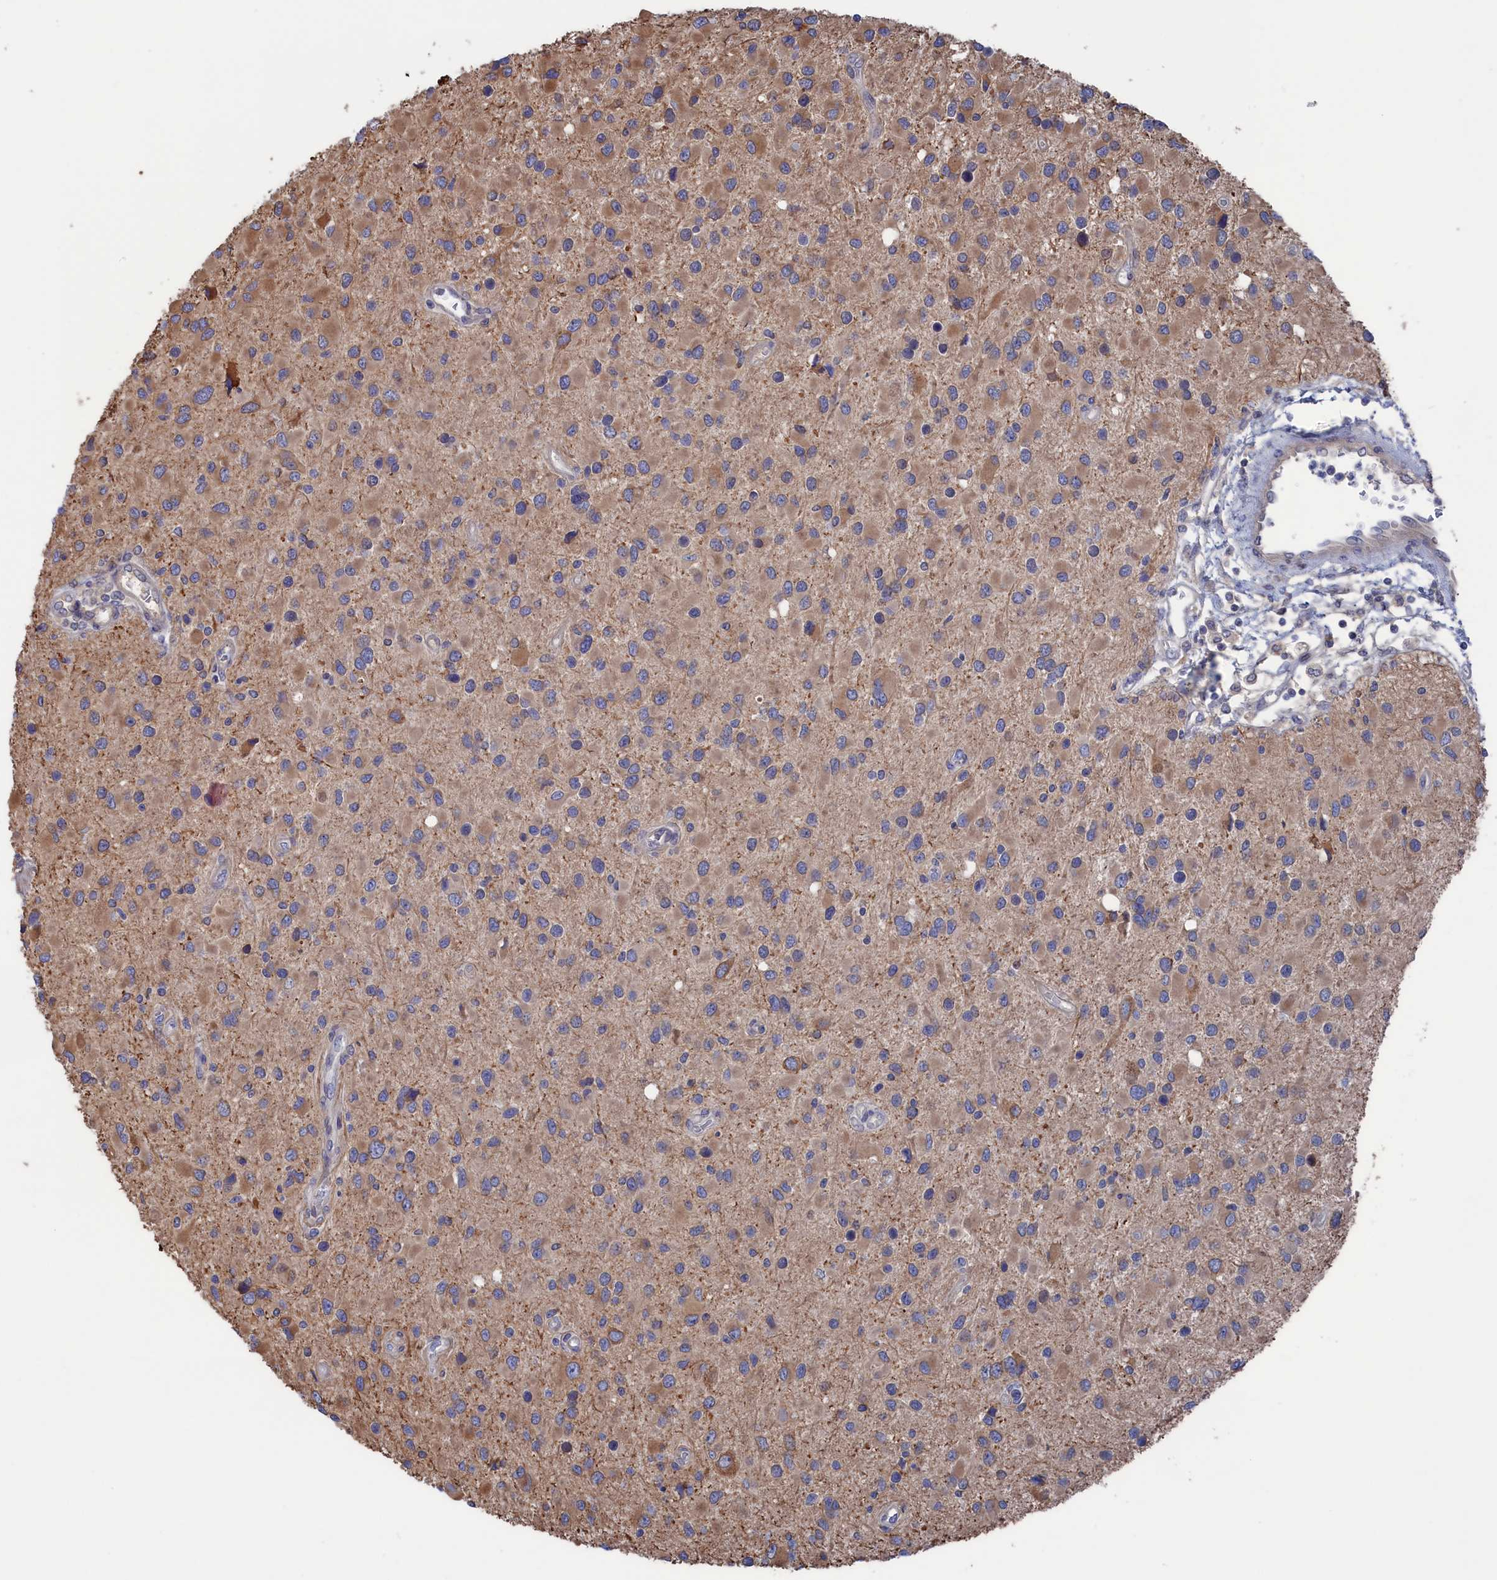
{"staining": {"intensity": "moderate", "quantity": "<25%", "location": "cytoplasmic/membranous"}, "tissue": "glioma", "cell_type": "Tumor cells", "image_type": "cancer", "snomed": [{"axis": "morphology", "description": "Glioma, malignant, High grade"}, {"axis": "topography", "description": "Brain"}], "caption": "Moderate cytoplasmic/membranous protein positivity is identified in approximately <25% of tumor cells in high-grade glioma (malignant).", "gene": "NUTF2", "patient": {"sex": "male", "age": 53}}